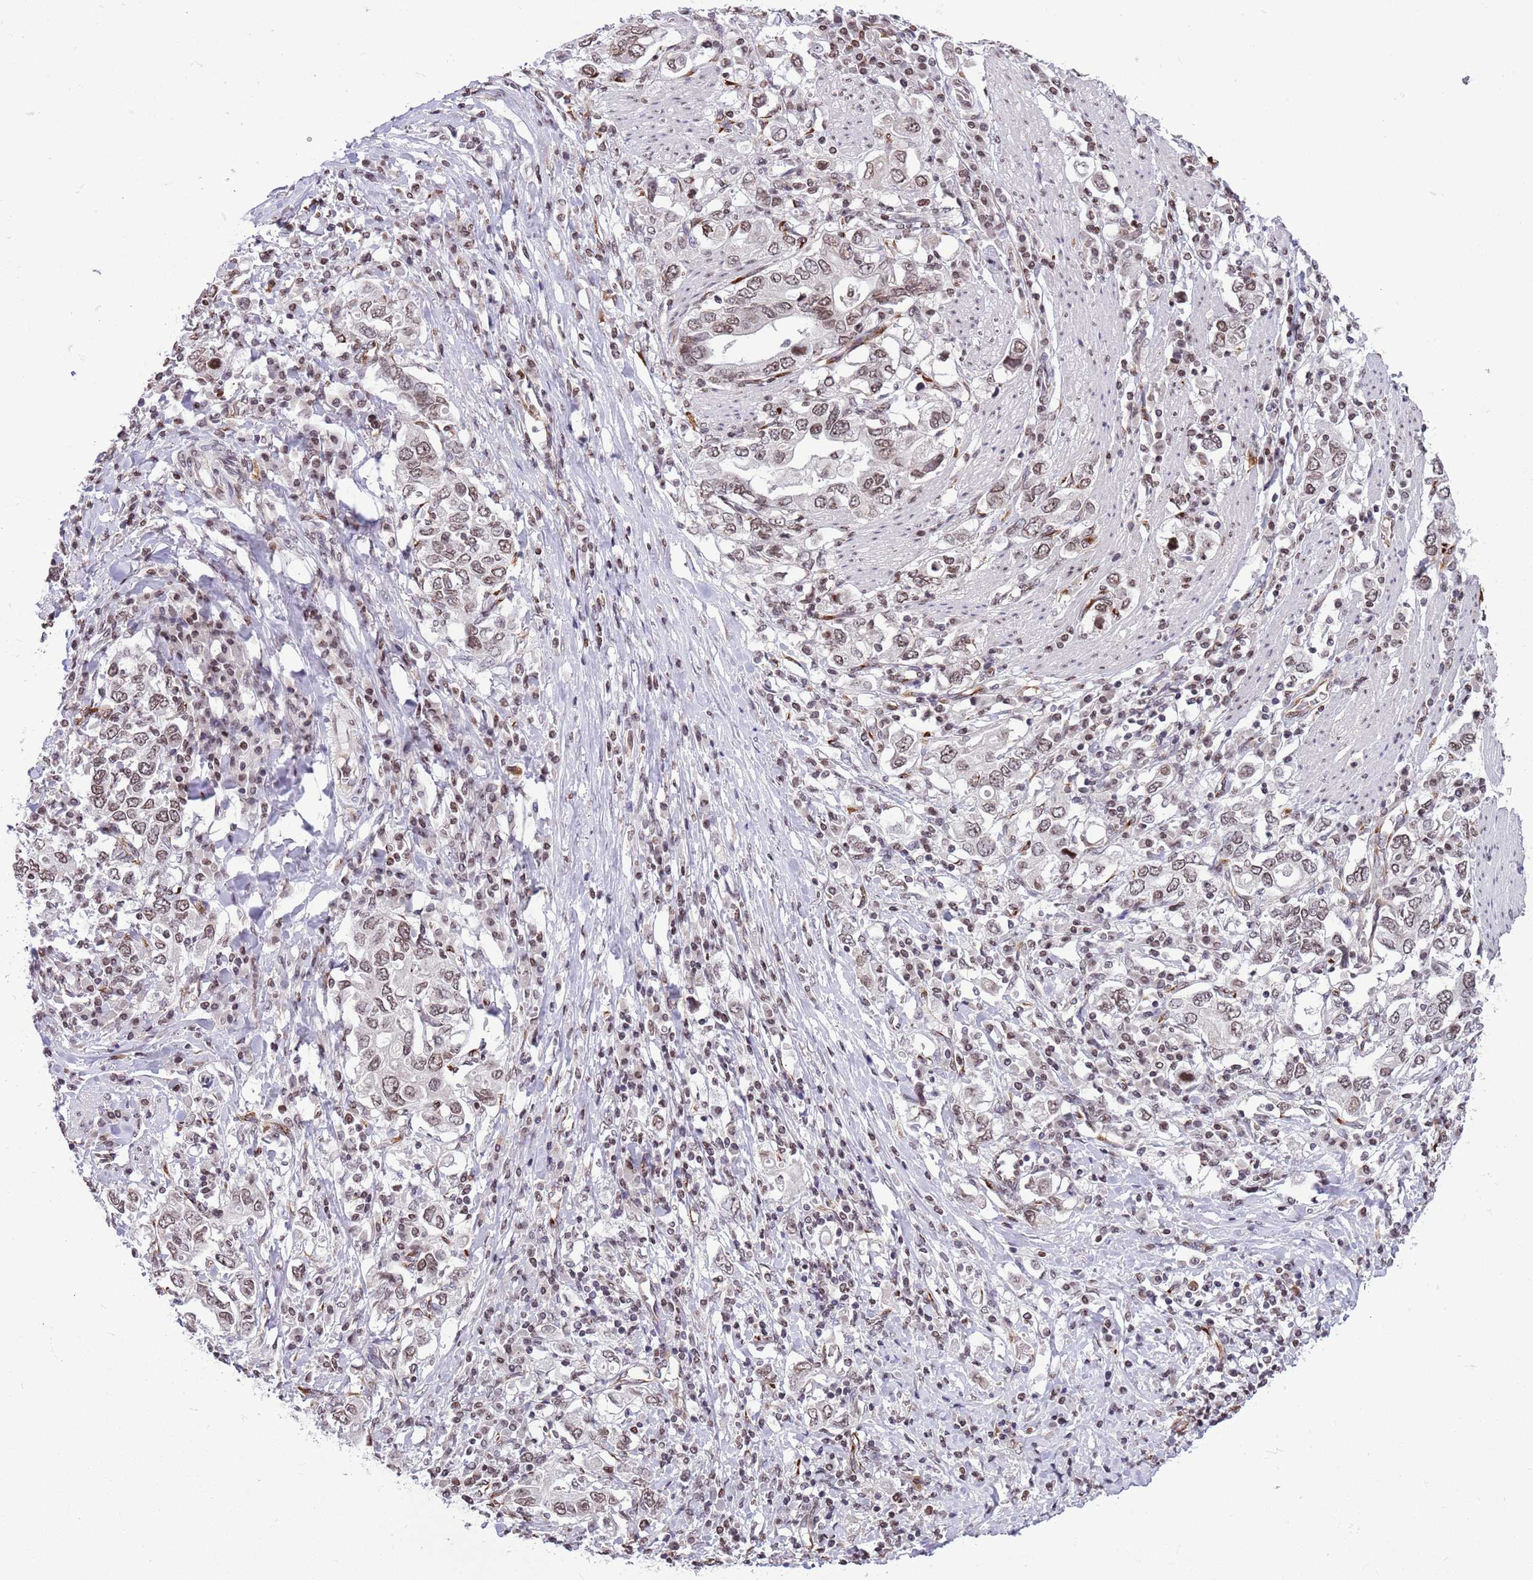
{"staining": {"intensity": "moderate", "quantity": ">75%", "location": "nuclear"}, "tissue": "stomach cancer", "cell_type": "Tumor cells", "image_type": "cancer", "snomed": [{"axis": "morphology", "description": "Adenocarcinoma, NOS"}, {"axis": "topography", "description": "Stomach, upper"}, {"axis": "topography", "description": "Stomach"}], "caption": "Immunohistochemistry of human adenocarcinoma (stomach) exhibits medium levels of moderate nuclear staining in approximately >75% of tumor cells.", "gene": "NRIP1", "patient": {"sex": "male", "age": 62}}